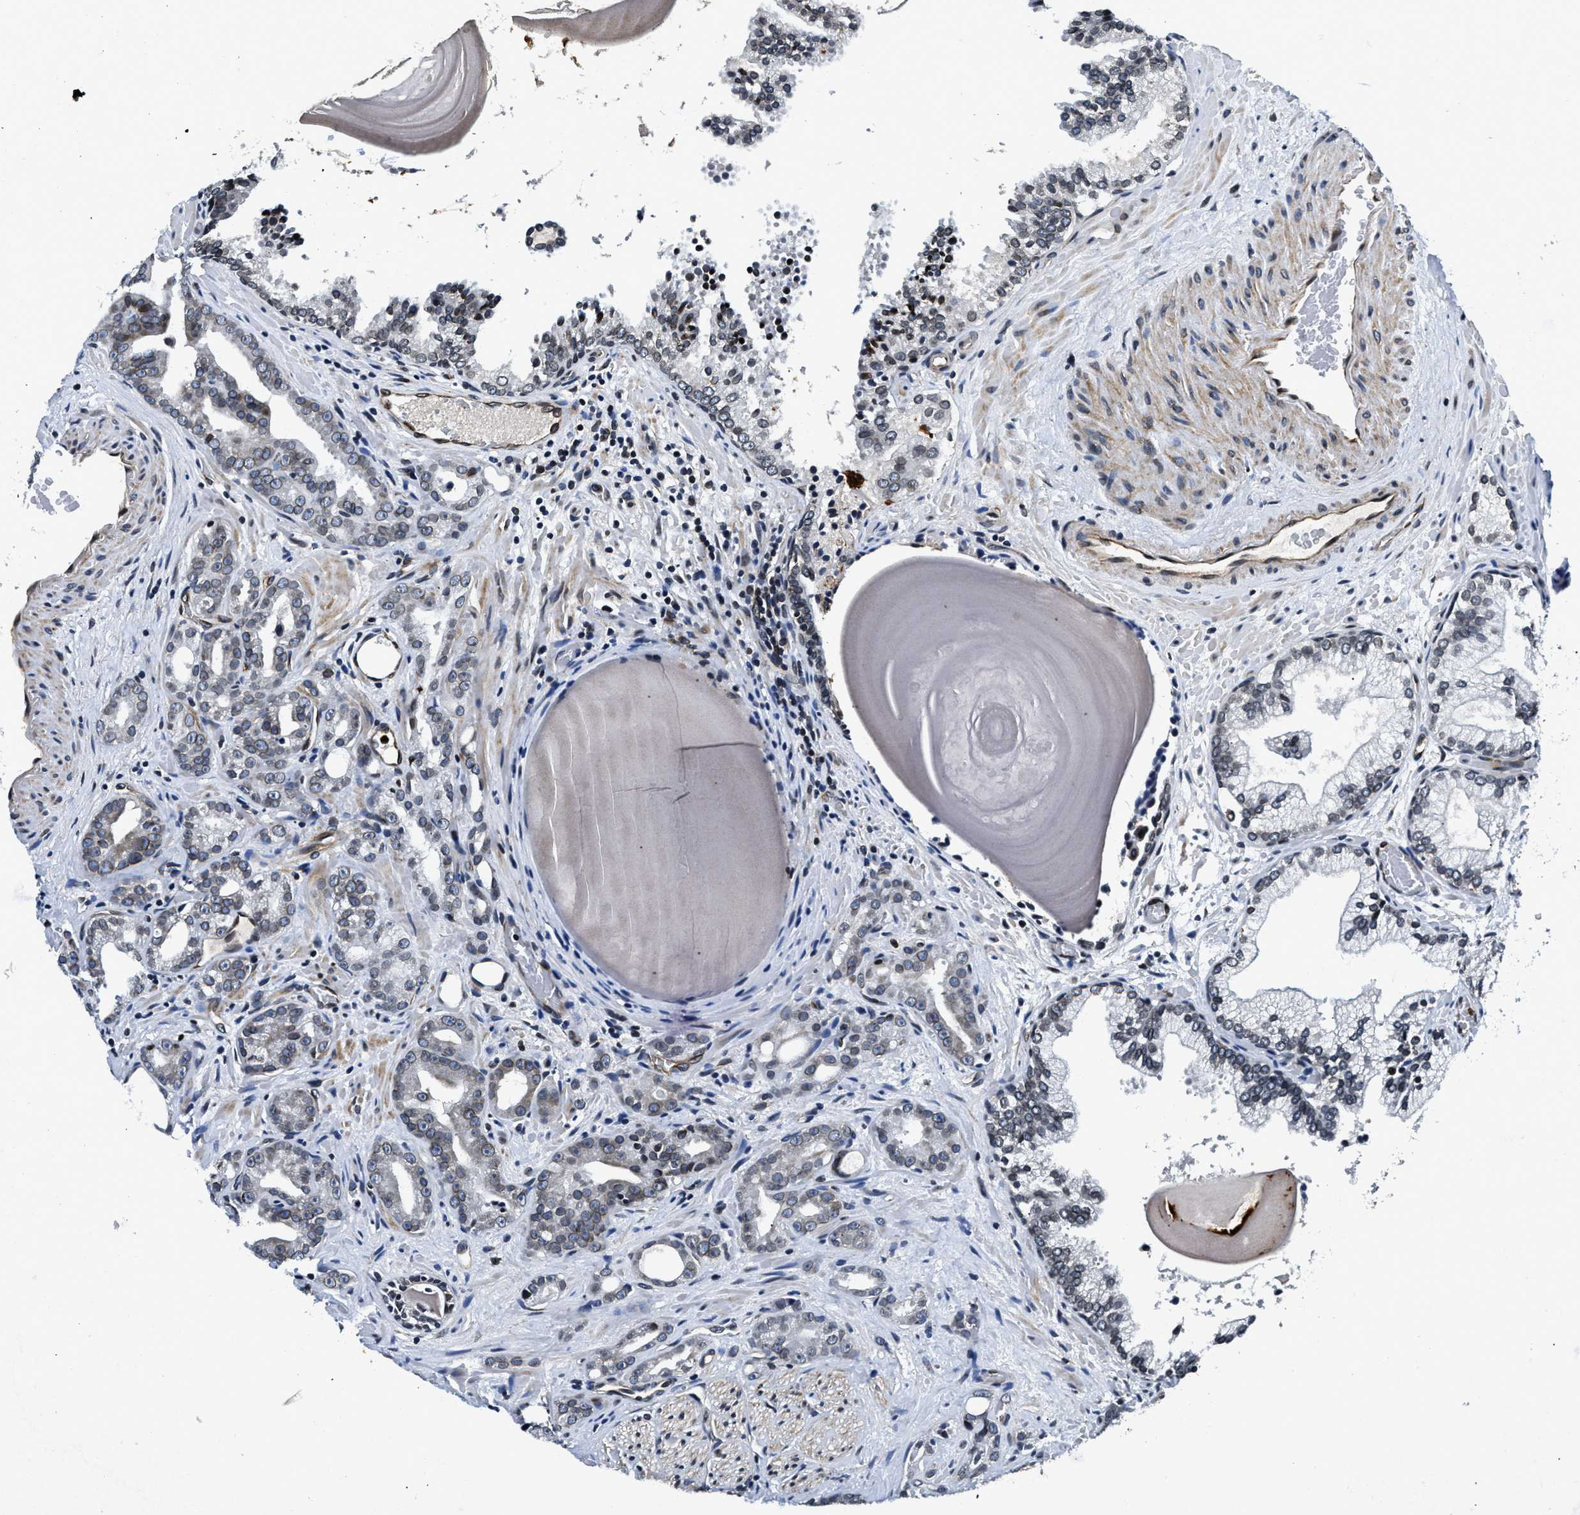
{"staining": {"intensity": "weak", "quantity": ">75%", "location": "nuclear"}, "tissue": "prostate cancer", "cell_type": "Tumor cells", "image_type": "cancer", "snomed": [{"axis": "morphology", "description": "Adenocarcinoma, Low grade"}, {"axis": "topography", "description": "Prostate"}], "caption": "A histopathology image showing weak nuclear staining in approximately >75% of tumor cells in prostate cancer (low-grade adenocarcinoma), as visualized by brown immunohistochemical staining.", "gene": "ZC3HC1", "patient": {"sex": "male", "age": 63}}